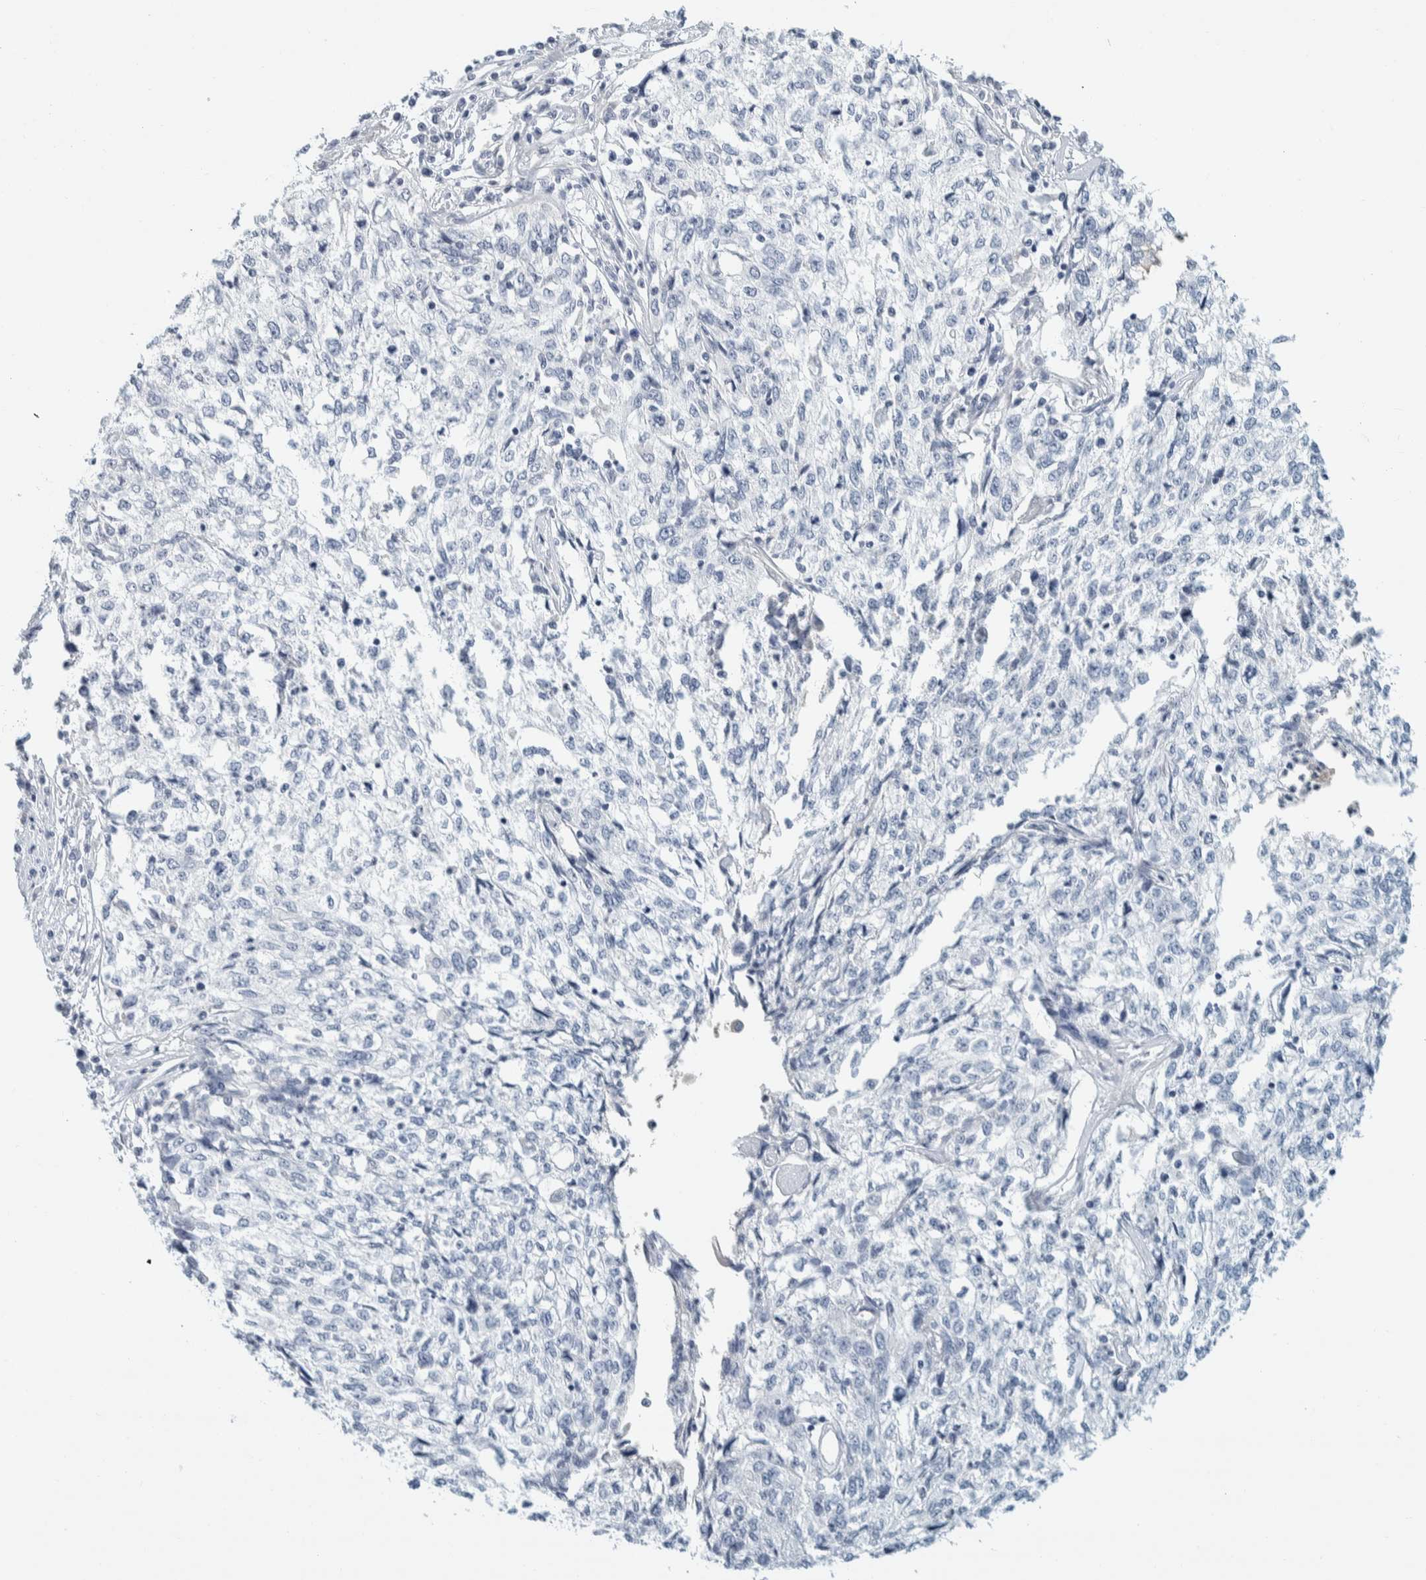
{"staining": {"intensity": "negative", "quantity": "none", "location": "none"}, "tissue": "cervical cancer", "cell_type": "Tumor cells", "image_type": "cancer", "snomed": [{"axis": "morphology", "description": "Squamous cell carcinoma, NOS"}, {"axis": "topography", "description": "Cervix"}], "caption": "This image is of cervical cancer (squamous cell carcinoma) stained with immunohistochemistry (IHC) to label a protein in brown with the nuclei are counter-stained blue. There is no expression in tumor cells.", "gene": "ALOX12B", "patient": {"sex": "female", "age": 57}}